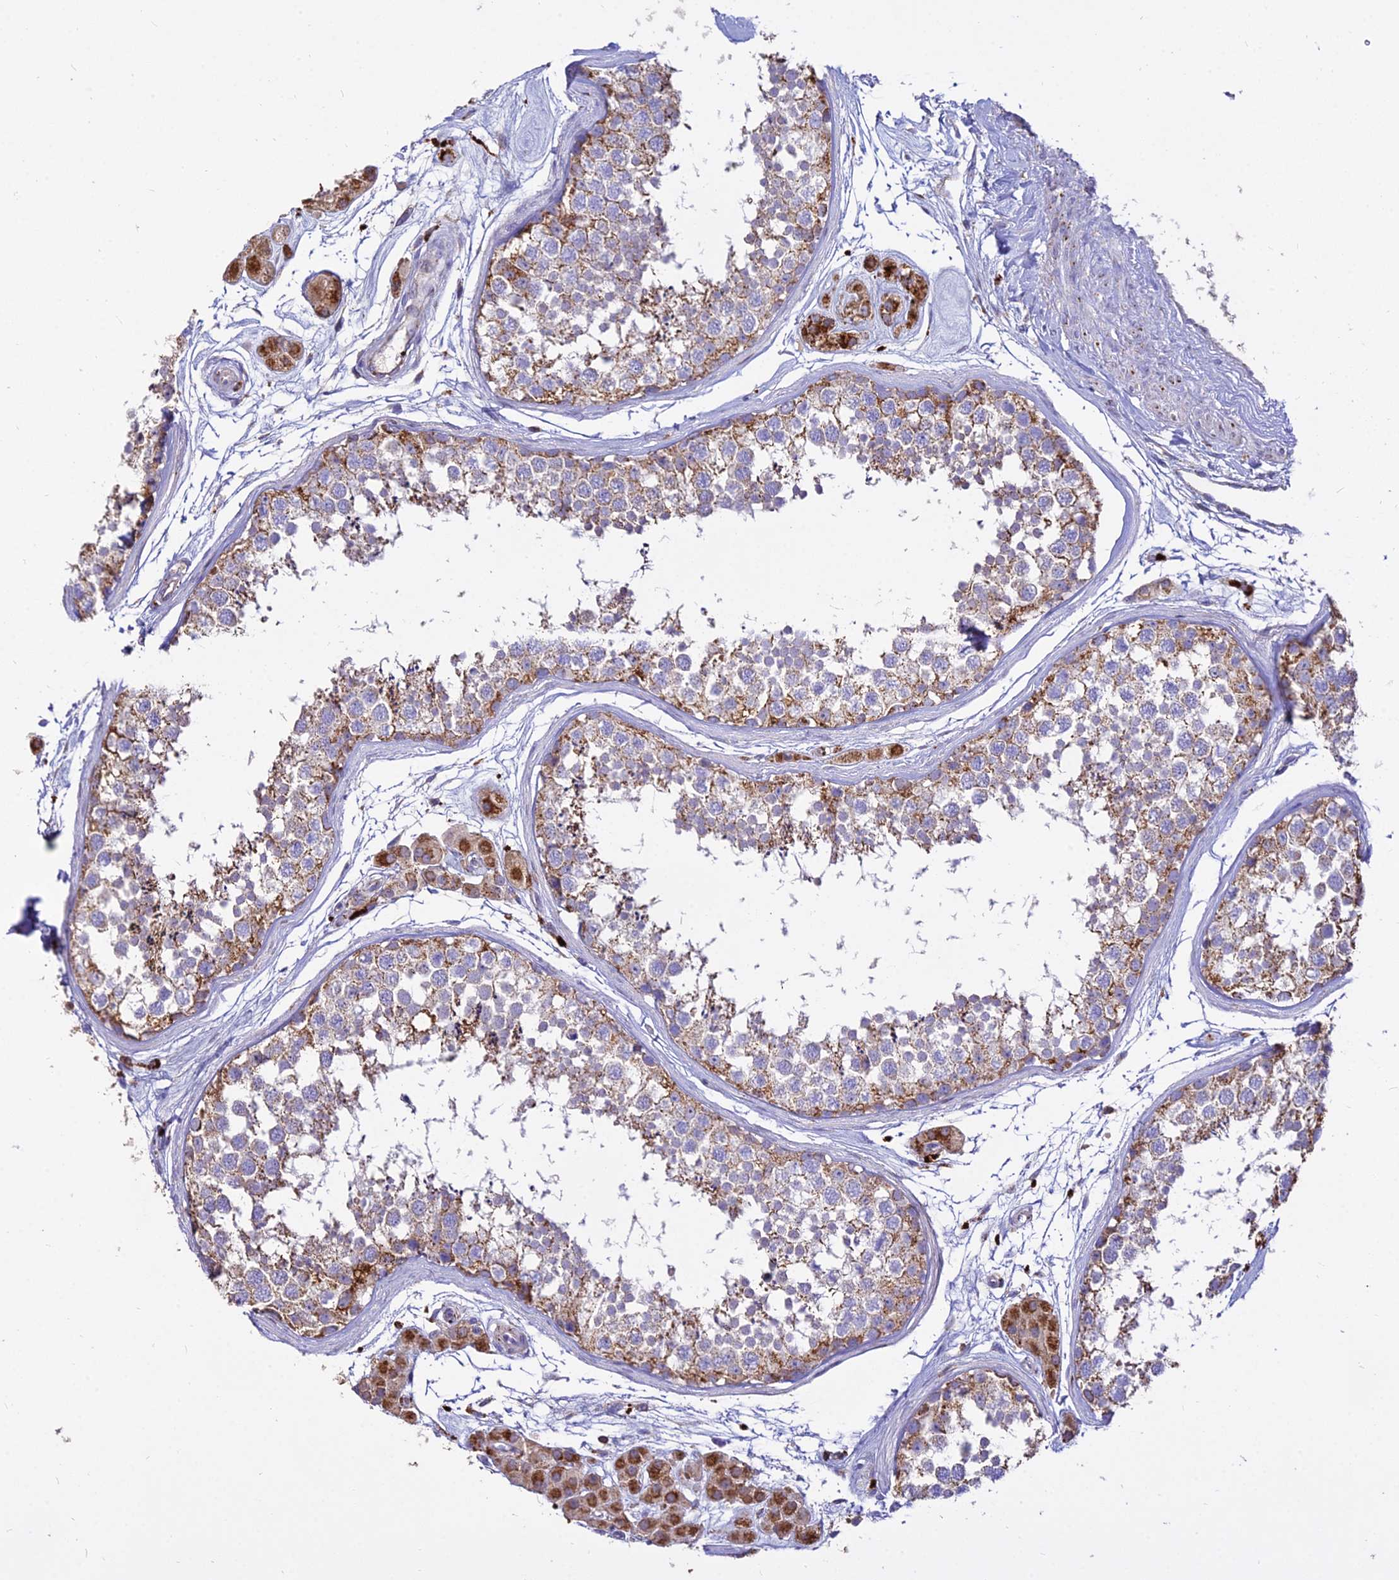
{"staining": {"intensity": "moderate", "quantity": ">75%", "location": "cytoplasmic/membranous"}, "tissue": "testis", "cell_type": "Cells in seminiferous ducts", "image_type": "normal", "snomed": [{"axis": "morphology", "description": "Normal tissue, NOS"}, {"axis": "topography", "description": "Testis"}], "caption": "Cells in seminiferous ducts demonstrate medium levels of moderate cytoplasmic/membranous positivity in about >75% of cells in normal testis.", "gene": "PNLIPRP3", "patient": {"sex": "male", "age": 56}}